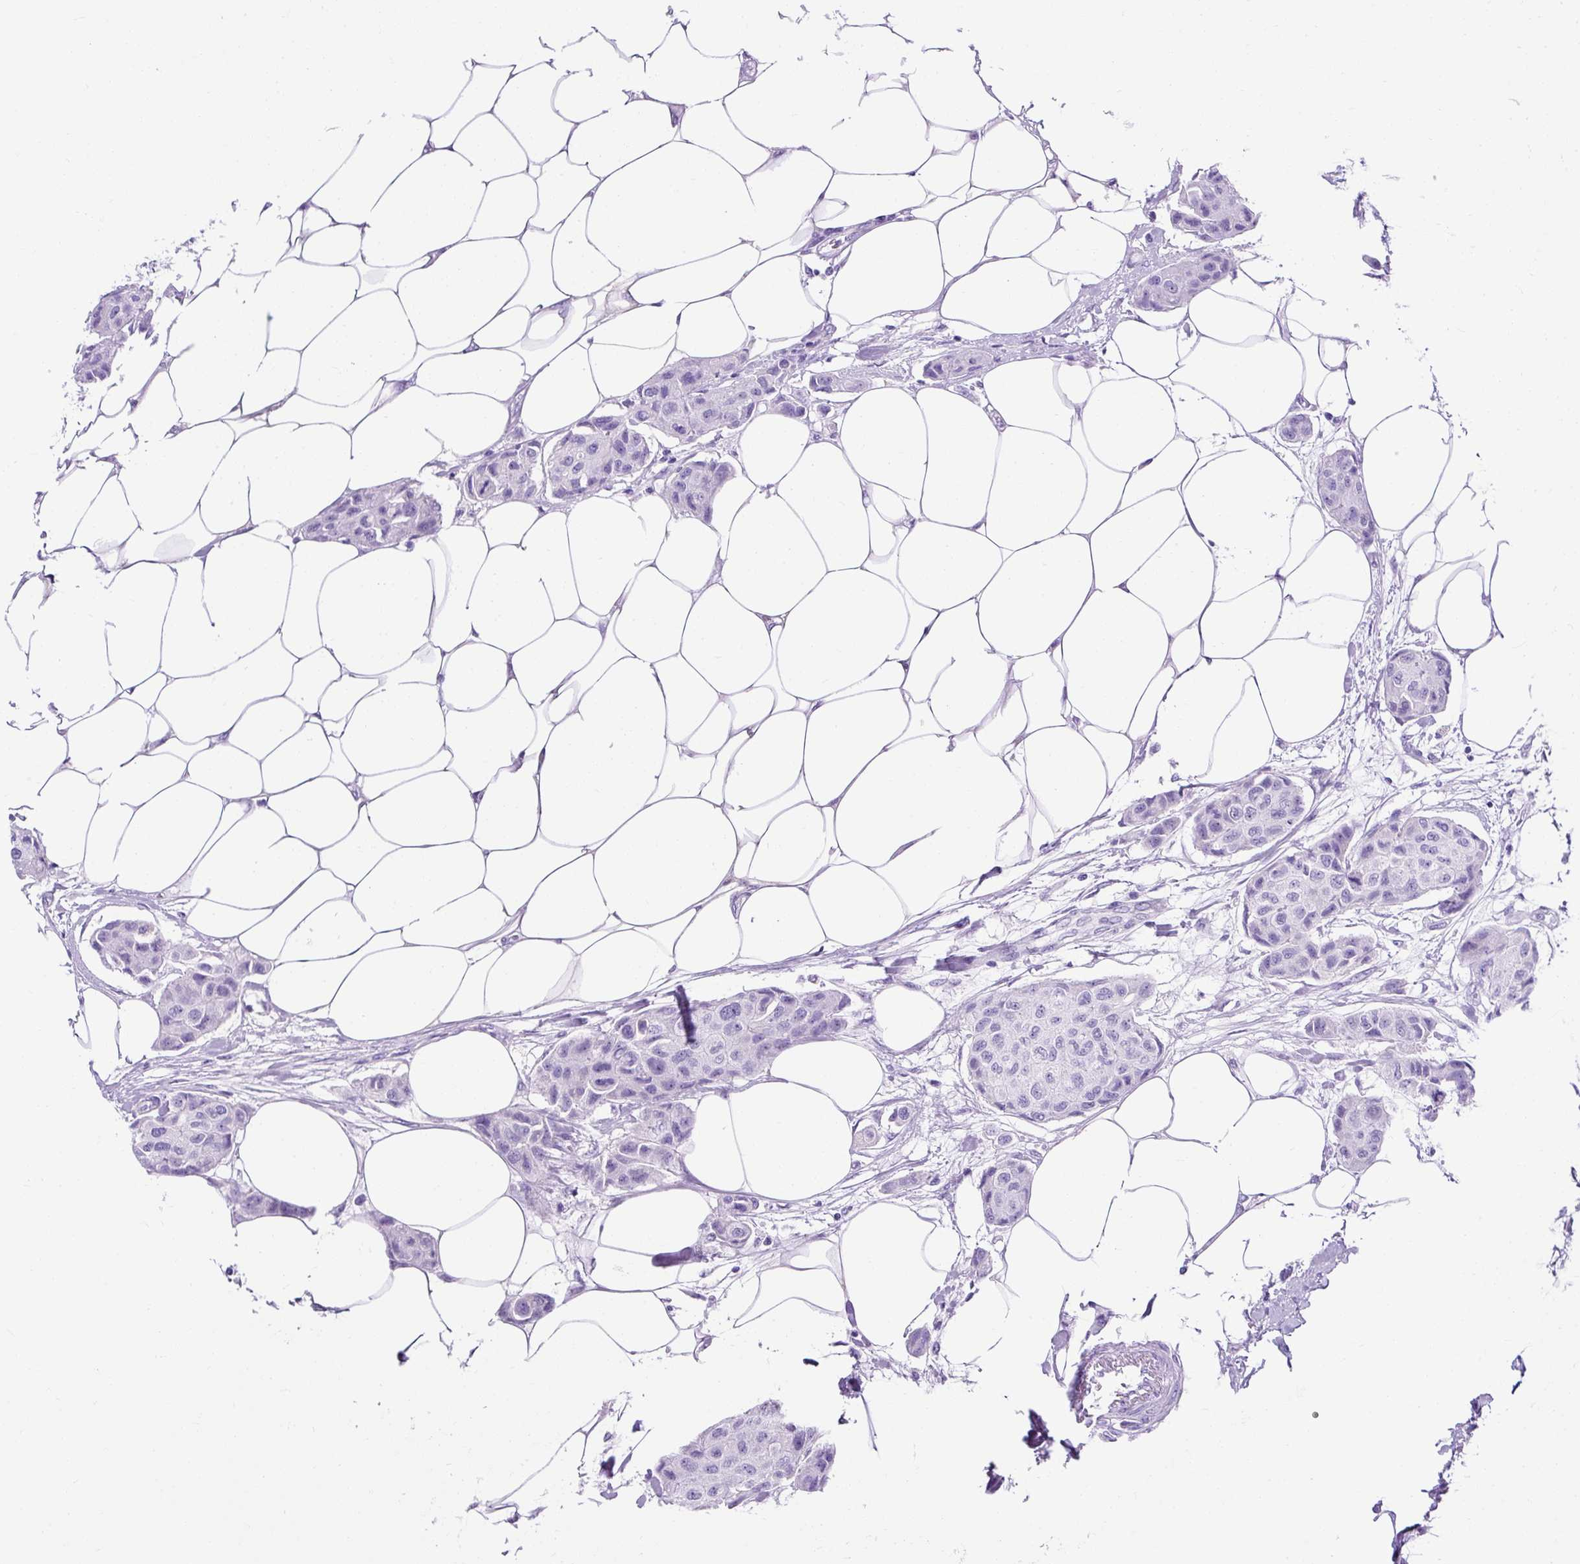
{"staining": {"intensity": "negative", "quantity": "none", "location": "none"}, "tissue": "breast cancer", "cell_type": "Tumor cells", "image_type": "cancer", "snomed": [{"axis": "morphology", "description": "Duct carcinoma"}, {"axis": "topography", "description": "Breast"}, {"axis": "topography", "description": "Lymph node"}], "caption": "Photomicrograph shows no significant protein expression in tumor cells of breast intraductal carcinoma.", "gene": "KRT12", "patient": {"sex": "female", "age": 80}}